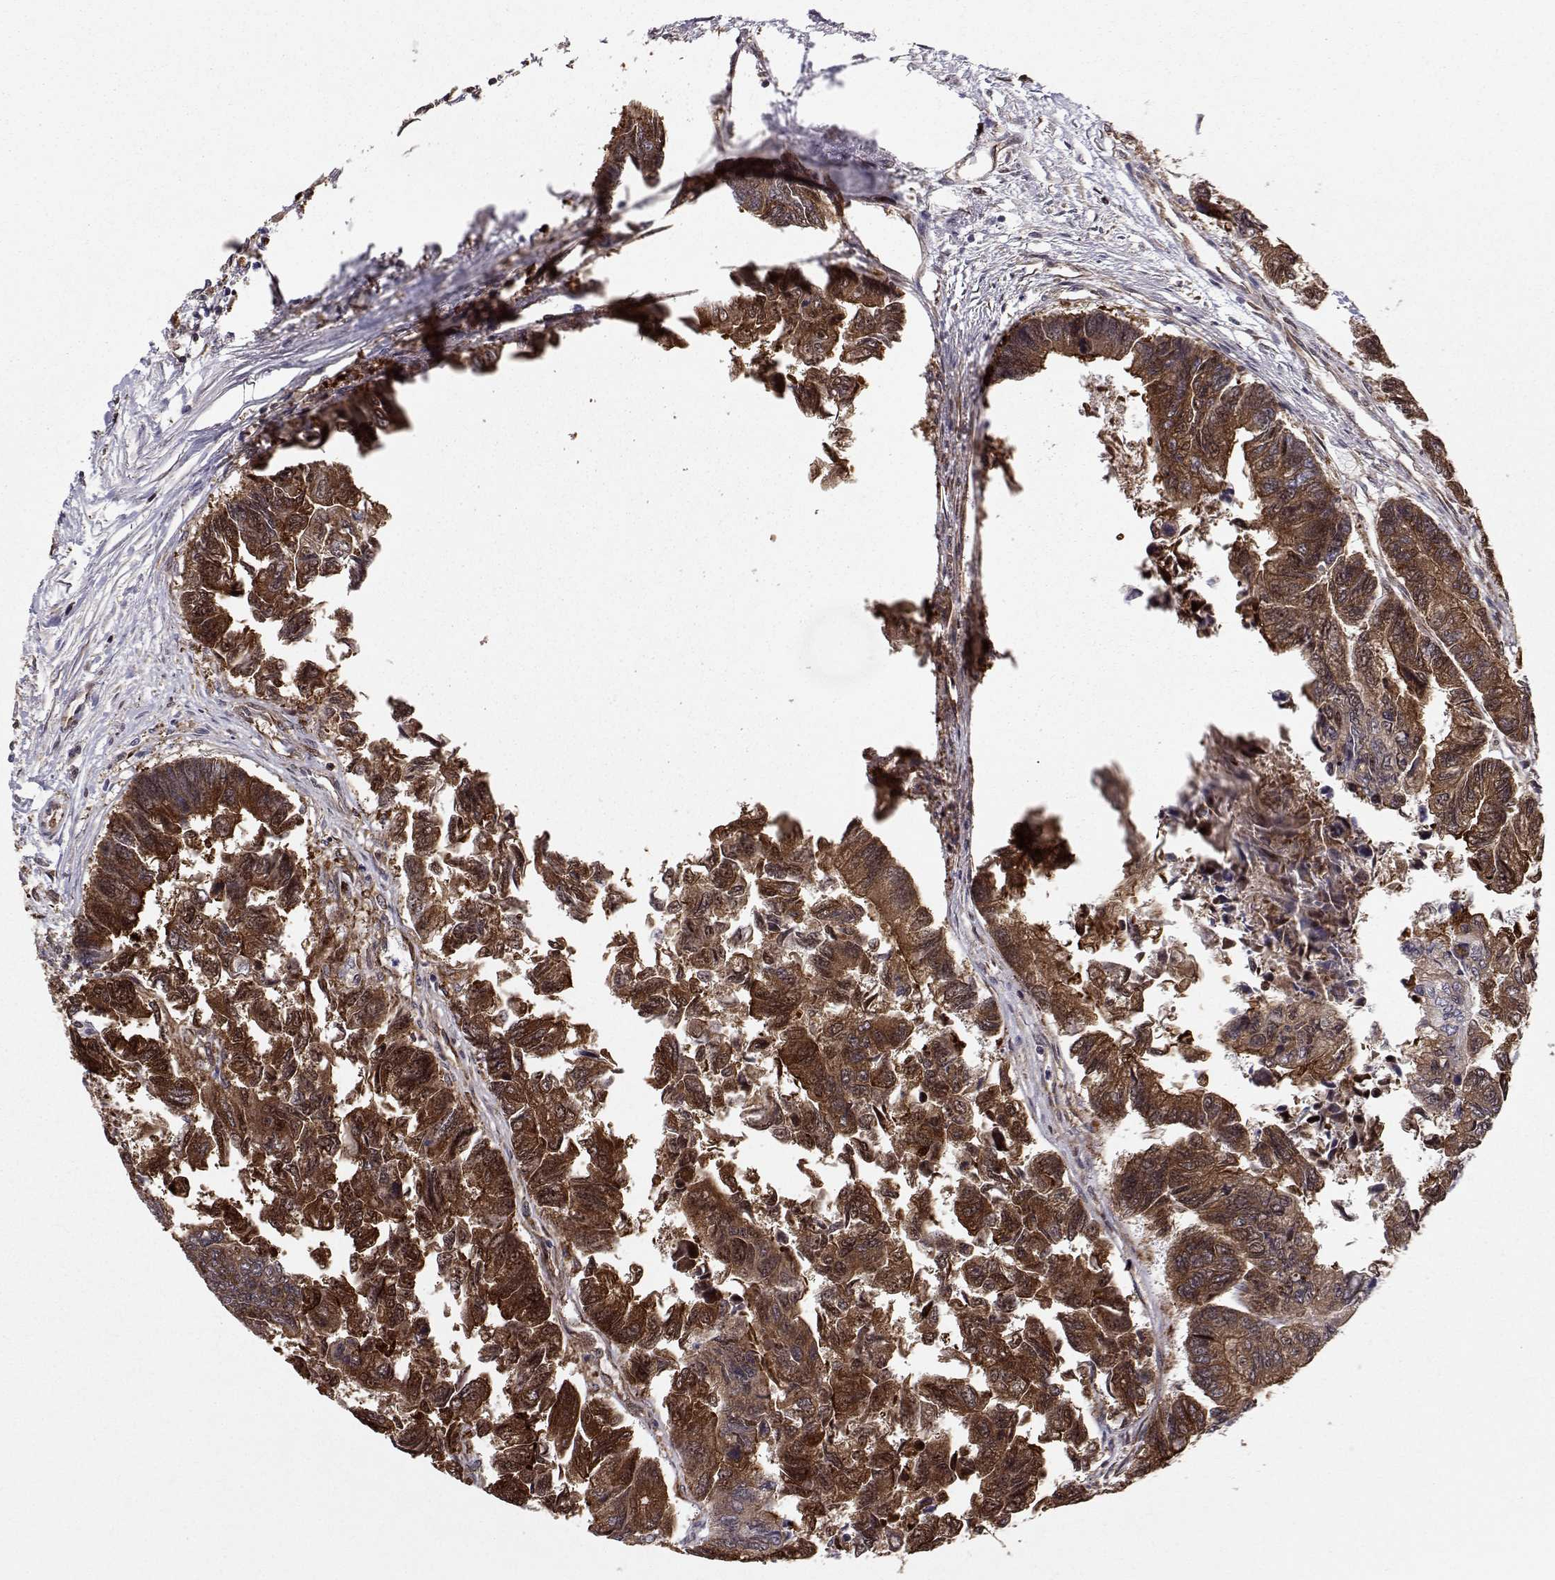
{"staining": {"intensity": "strong", "quantity": "25%-75%", "location": "cytoplasmic/membranous"}, "tissue": "colorectal cancer", "cell_type": "Tumor cells", "image_type": "cancer", "snomed": [{"axis": "morphology", "description": "Adenocarcinoma, NOS"}, {"axis": "topography", "description": "Colon"}], "caption": "Human colorectal cancer (adenocarcinoma) stained with a protein marker shows strong staining in tumor cells.", "gene": "HSP90AB1", "patient": {"sex": "female", "age": 65}}